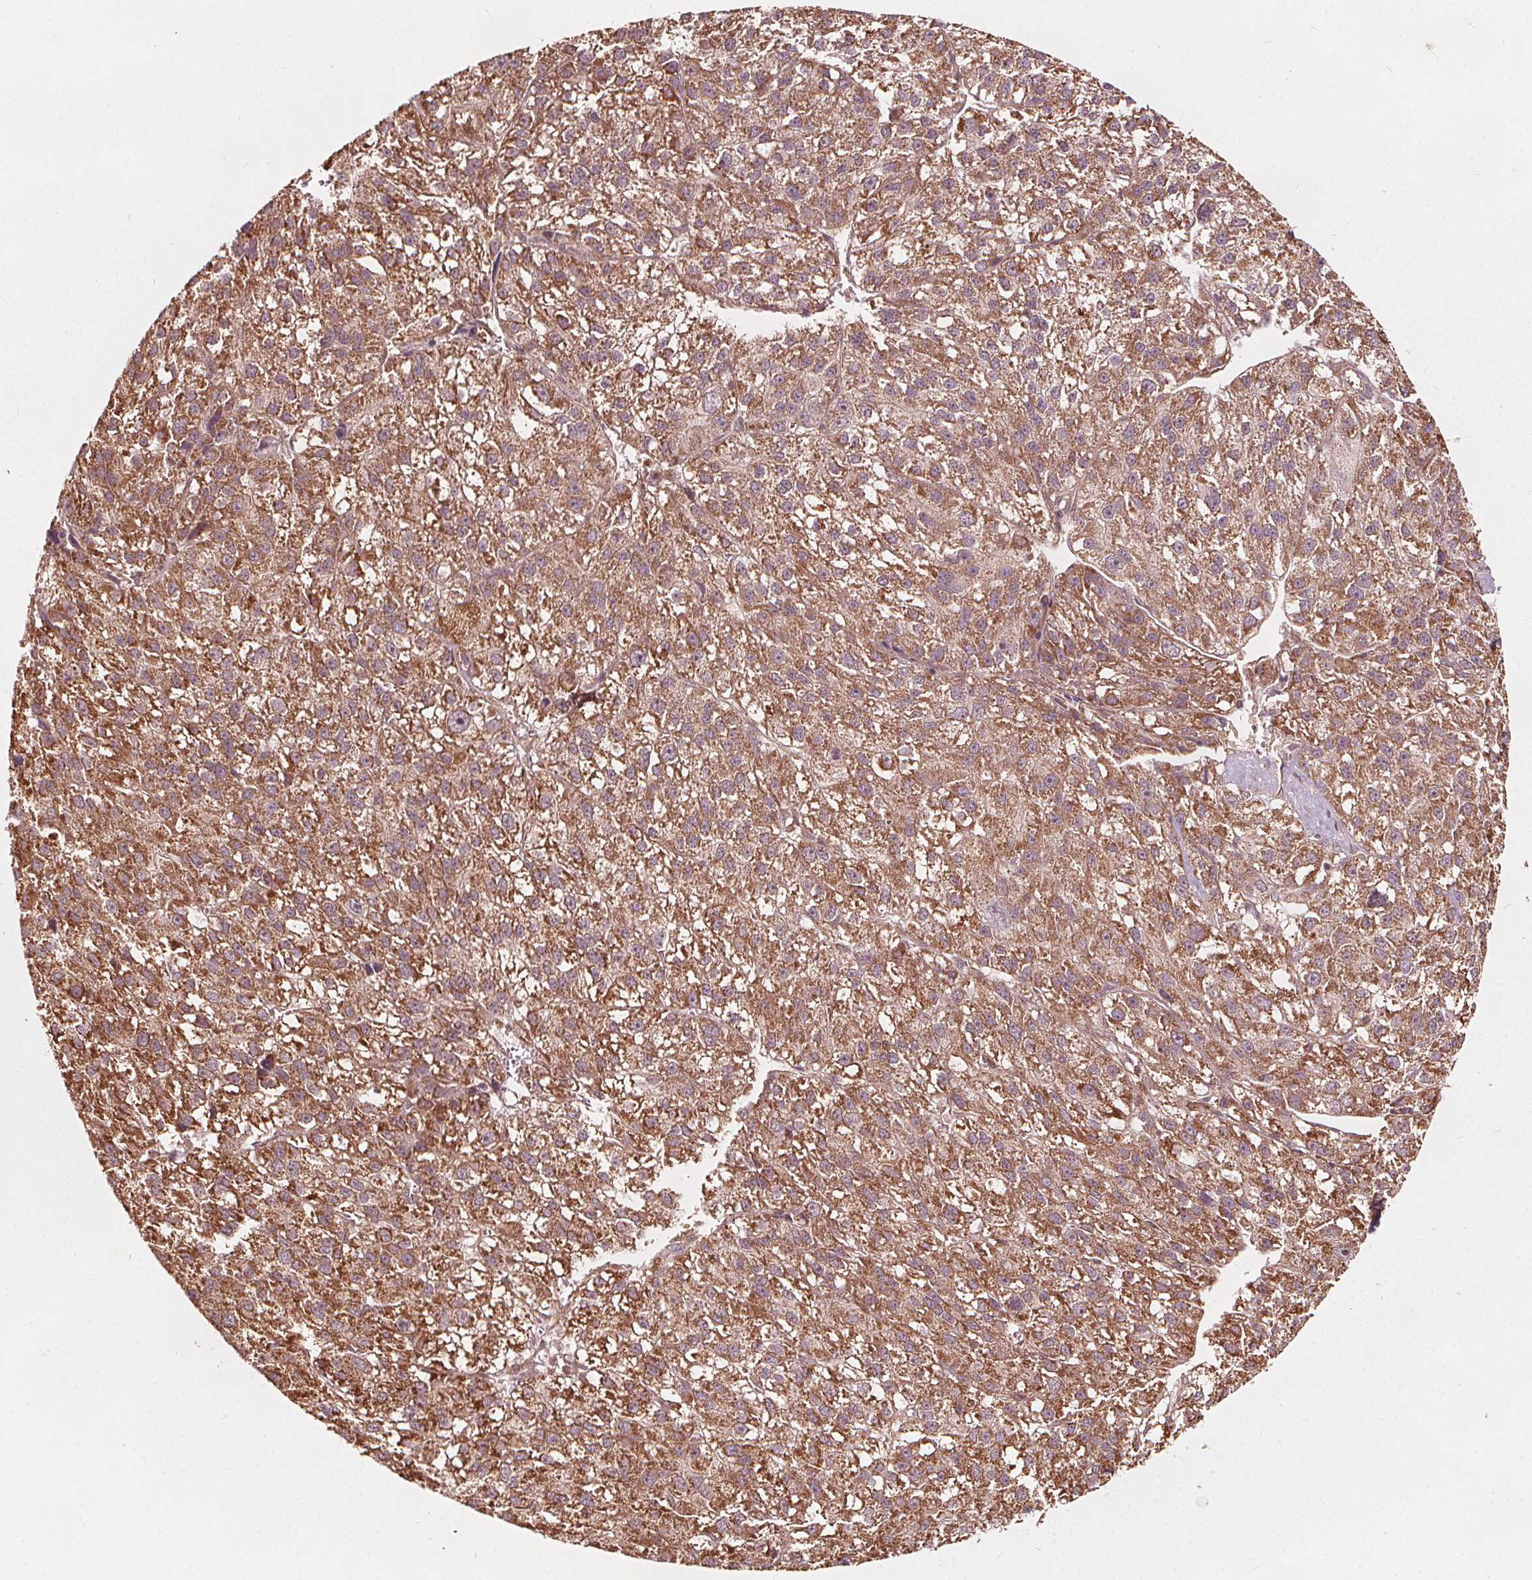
{"staining": {"intensity": "moderate", "quantity": ">75%", "location": "cytoplasmic/membranous"}, "tissue": "liver cancer", "cell_type": "Tumor cells", "image_type": "cancer", "snomed": [{"axis": "morphology", "description": "Carcinoma, Hepatocellular, NOS"}, {"axis": "topography", "description": "Liver"}], "caption": "Immunohistochemistry micrograph of liver hepatocellular carcinoma stained for a protein (brown), which displays medium levels of moderate cytoplasmic/membranous staining in about >75% of tumor cells.", "gene": "AIP", "patient": {"sex": "female", "age": 70}}